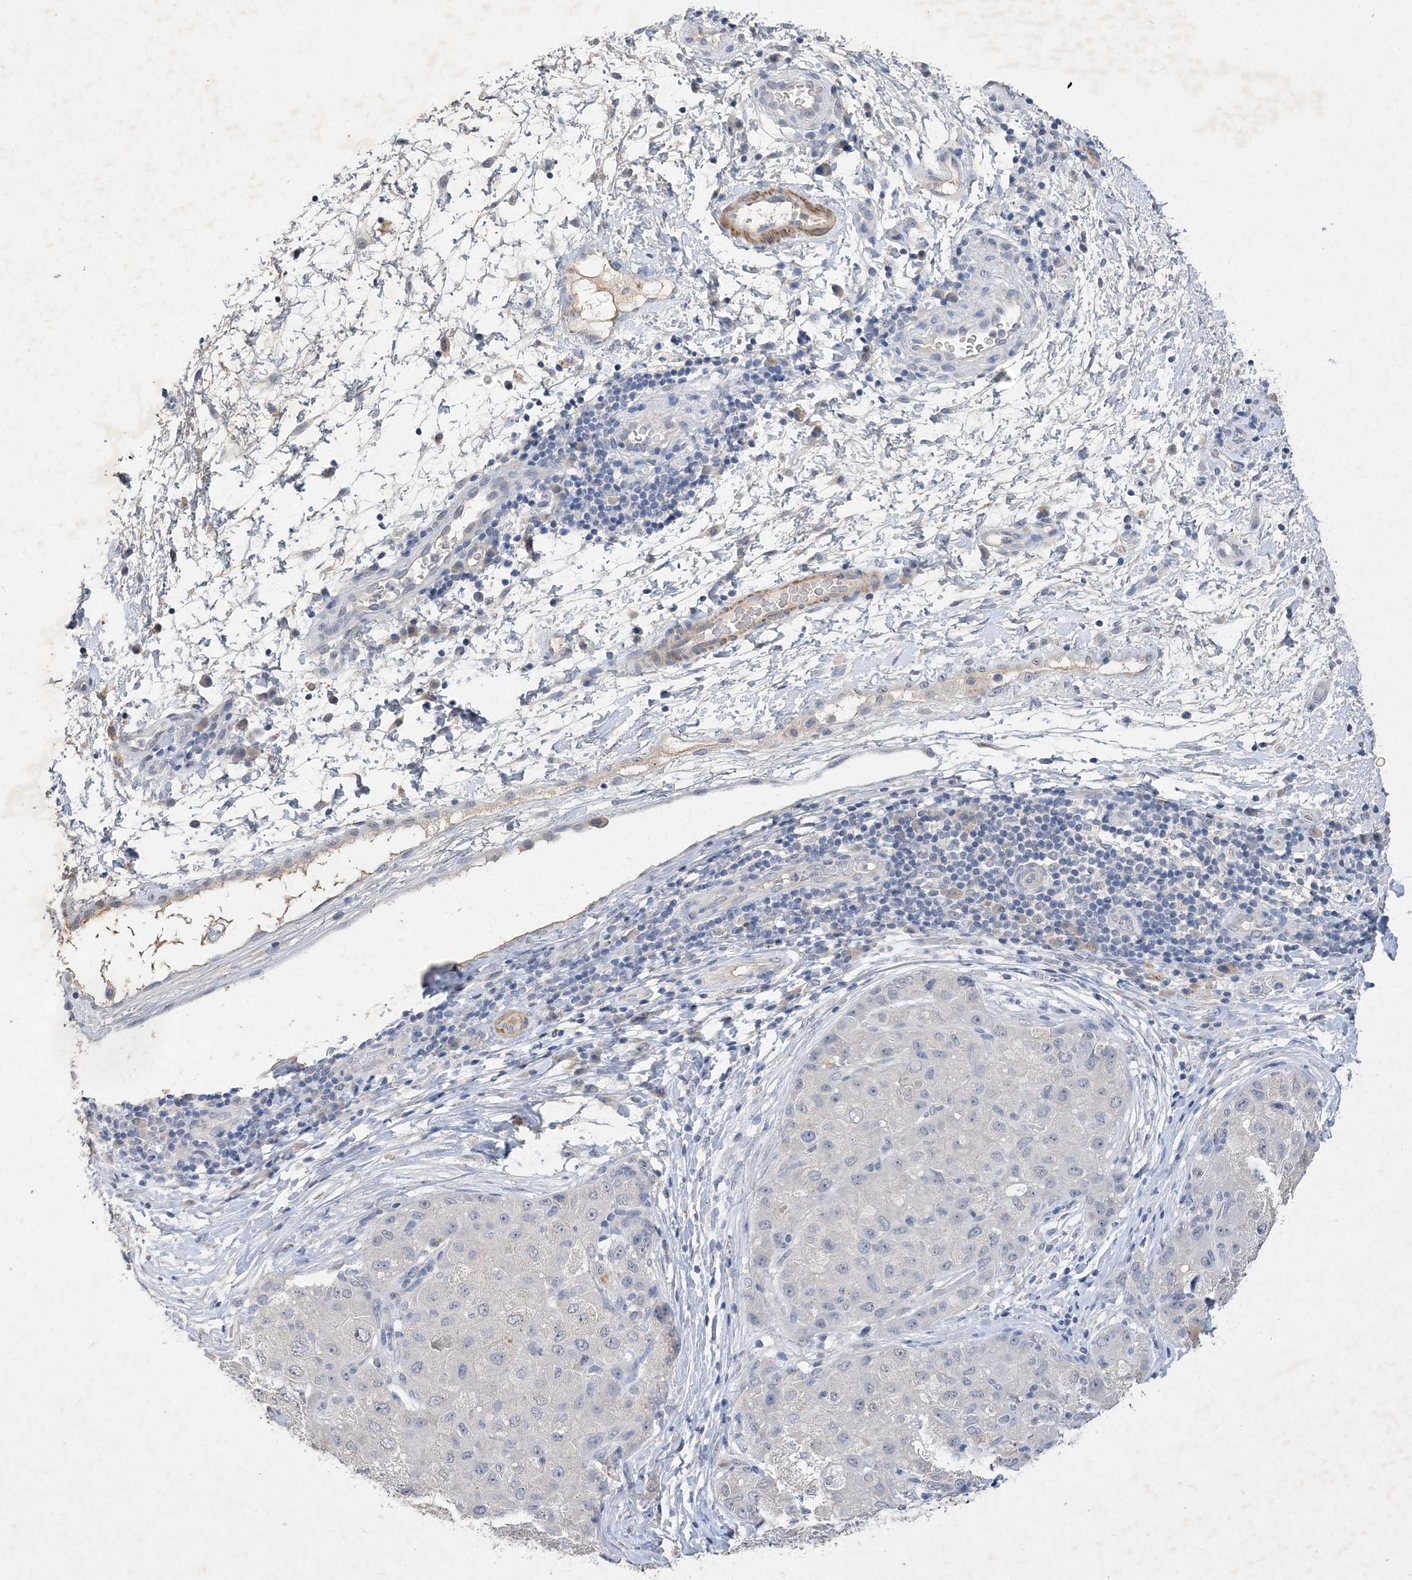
{"staining": {"intensity": "negative", "quantity": "none", "location": "none"}, "tissue": "liver cancer", "cell_type": "Tumor cells", "image_type": "cancer", "snomed": [{"axis": "morphology", "description": "Carcinoma, Hepatocellular, NOS"}, {"axis": "topography", "description": "Liver"}], "caption": "Tumor cells show no significant expression in liver cancer (hepatocellular carcinoma).", "gene": "C11orf58", "patient": {"sex": "male", "age": 80}}